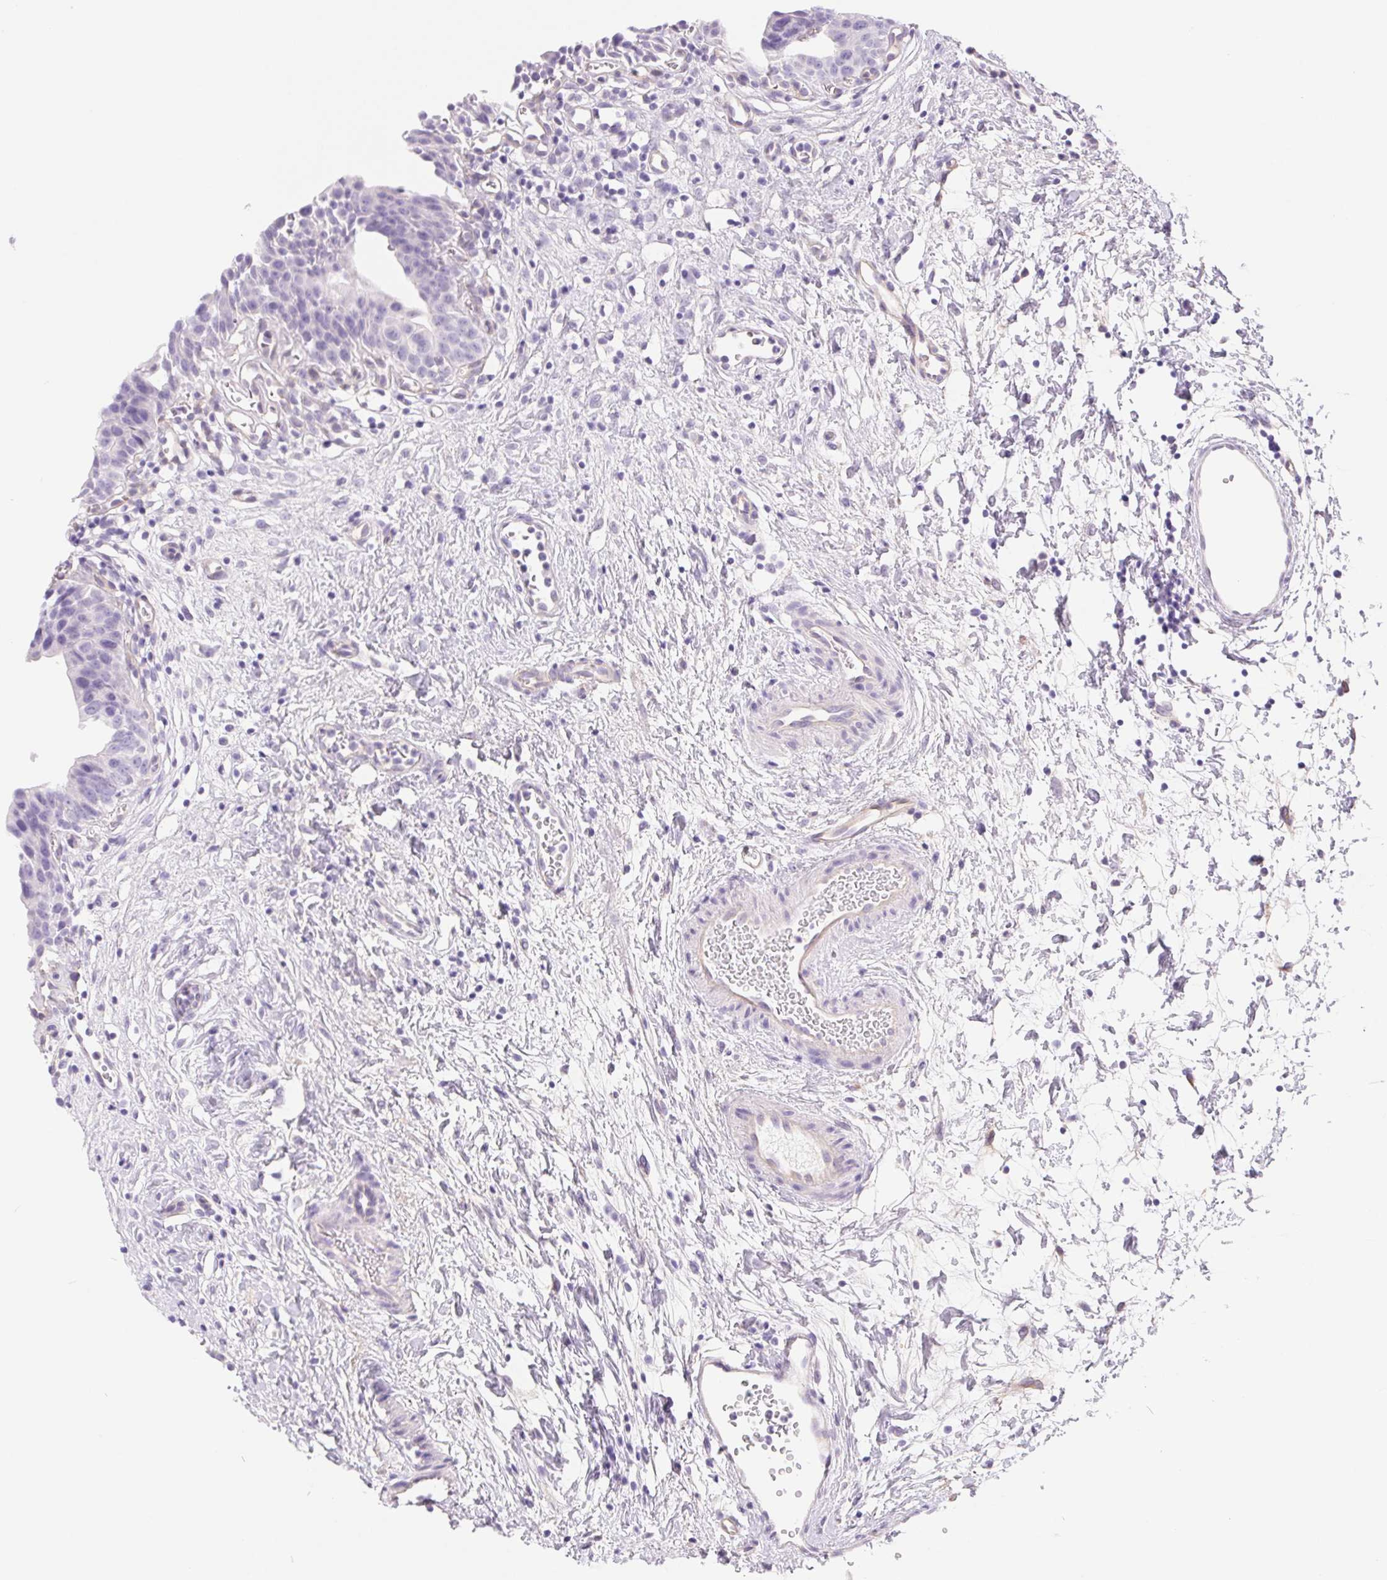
{"staining": {"intensity": "negative", "quantity": "none", "location": "none"}, "tissue": "urinary bladder", "cell_type": "Urothelial cells", "image_type": "normal", "snomed": [{"axis": "morphology", "description": "Normal tissue, NOS"}, {"axis": "topography", "description": "Urinary bladder"}], "caption": "High magnification brightfield microscopy of benign urinary bladder stained with DAB (brown) and counterstained with hematoxylin (blue): urothelial cells show no significant positivity. (Brightfield microscopy of DAB immunohistochemistry at high magnification).", "gene": "PNLIP", "patient": {"sex": "male", "age": 51}}